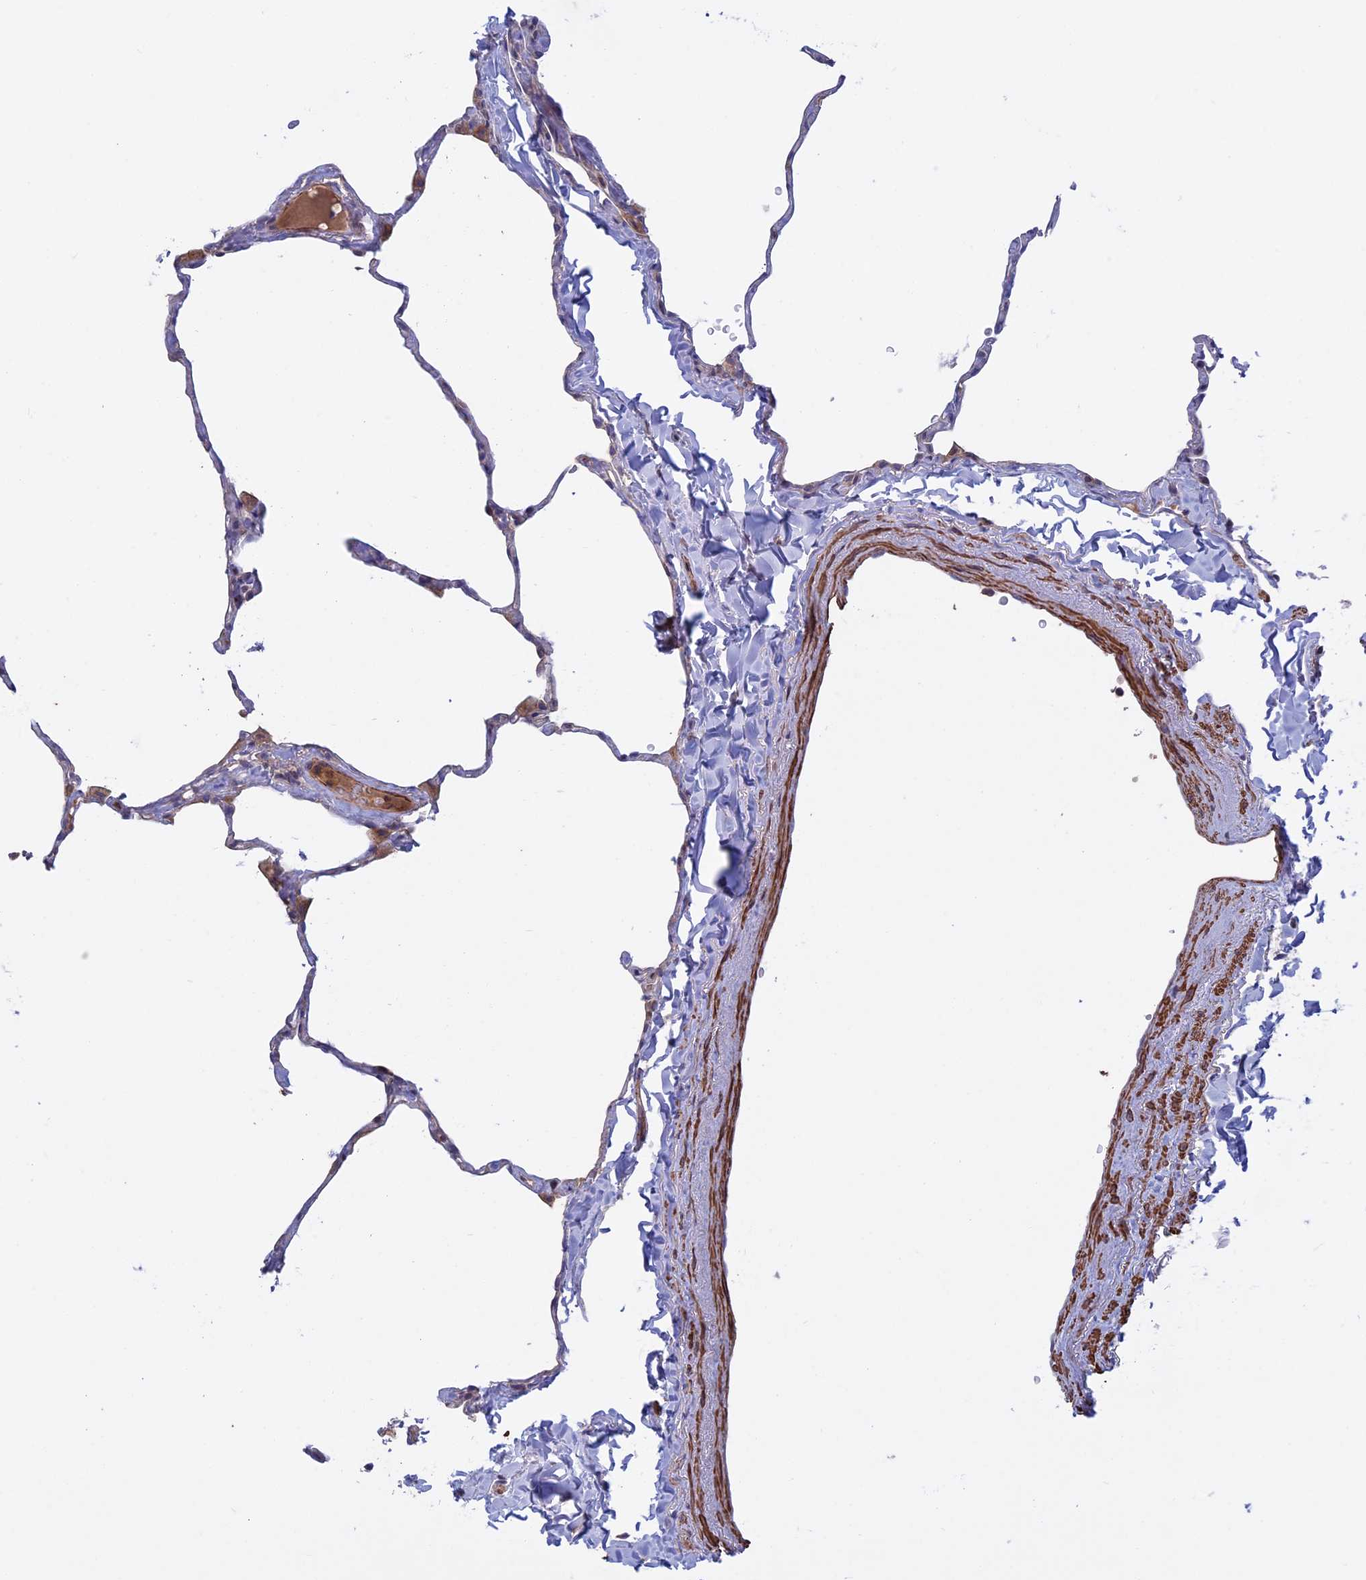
{"staining": {"intensity": "negative", "quantity": "none", "location": "none"}, "tissue": "lung", "cell_type": "Alveolar cells", "image_type": "normal", "snomed": [{"axis": "morphology", "description": "Normal tissue, NOS"}, {"axis": "topography", "description": "Lung"}], "caption": "This is an IHC photomicrograph of normal lung. There is no expression in alveolar cells.", "gene": "LYPD5", "patient": {"sex": "male", "age": 65}}